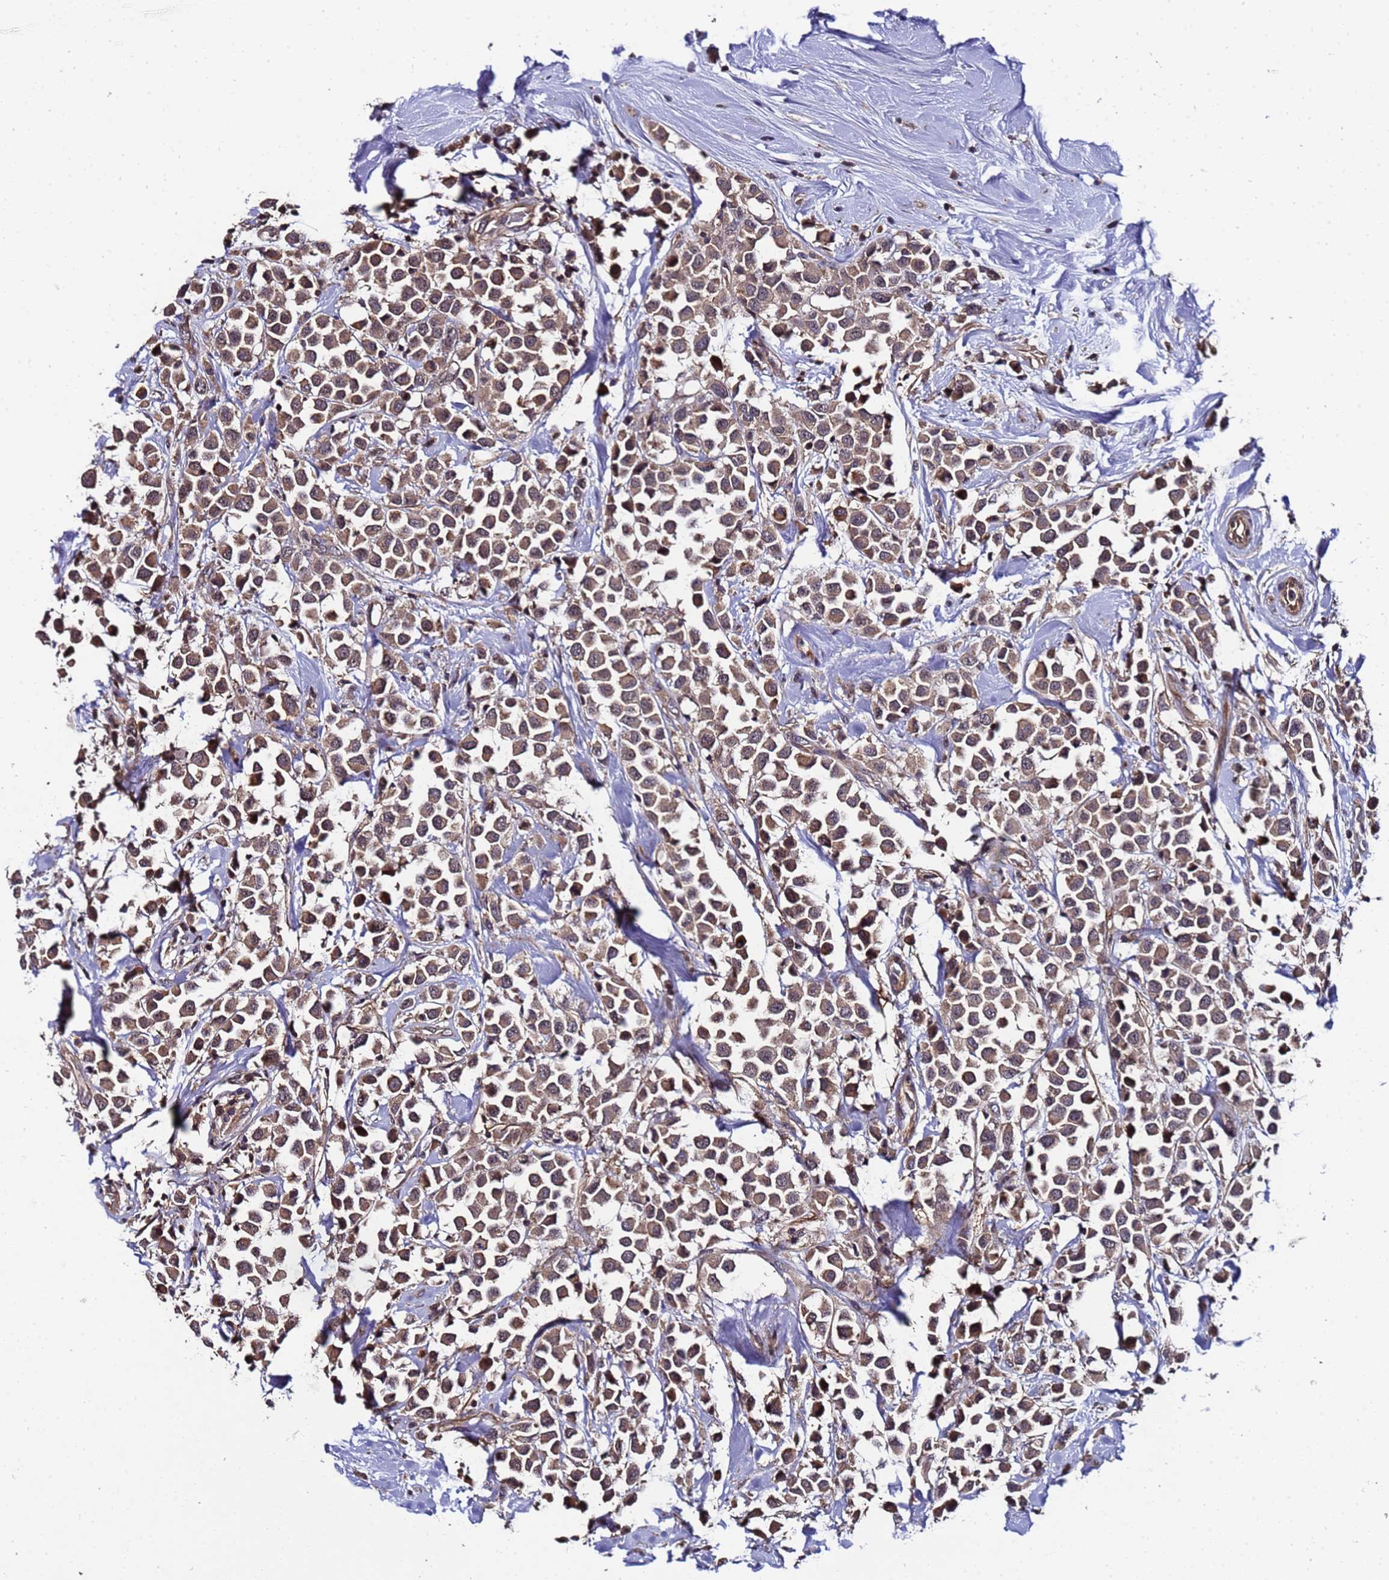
{"staining": {"intensity": "moderate", "quantity": ">75%", "location": "cytoplasmic/membranous"}, "tissue": "breast cancer", "cell_type": "Tumor cells", "image_type": "cancer", "snomed": [{"axis": "morphology", "description": "Duct carcinoma"}, {"axis": "topography", "description": "Breast"}], "caption": "About >75% of tumor cells in breast cancer (invasive ductal carcinoma) display moderate cytoplasmic/membranous protein expression as visualized by brown immunohistochemical staining.", "gene": "GSTCD", "patient": {"sex": "female", "age": 61}}